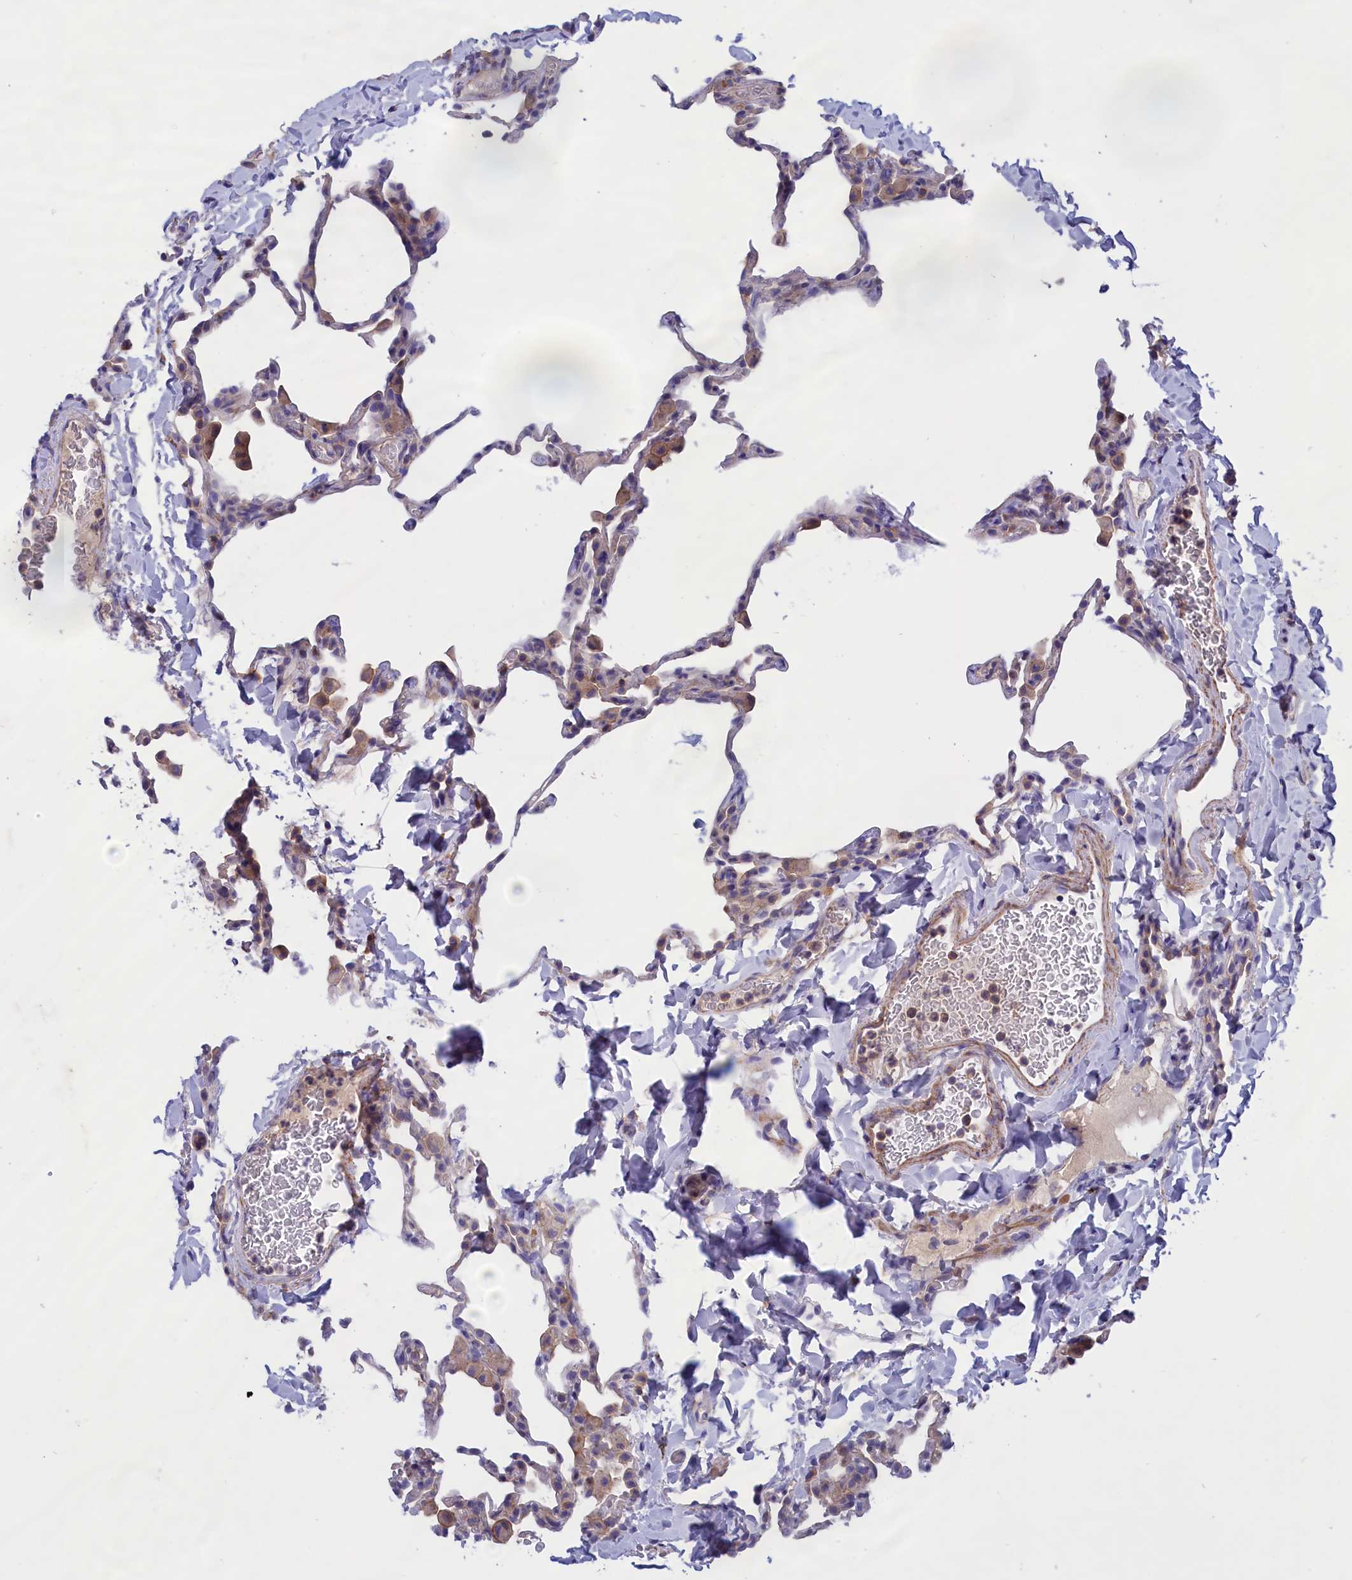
{"staining": {"intensity": "weak", "quantity": "25%-75%", "location": "cytoplasmic/membranous"}, "tissue": "lung", "cell_type": "Alveolar cells", "image_type": "normal", "snomed": [{"axis": "morphology", "description": "Normal tissue, NOS"}, {"axis": "topography", "description": "Lung"}], "caption": "This image demonstrates immunohistochemistry (IHC) staining of benign human lung, with low weak cytoplasmic/membranous staining in approximately 25%-75% of alveolar cells.", "gene": "AMDHD2", "patient": {"sex": "male", "age": 20}}